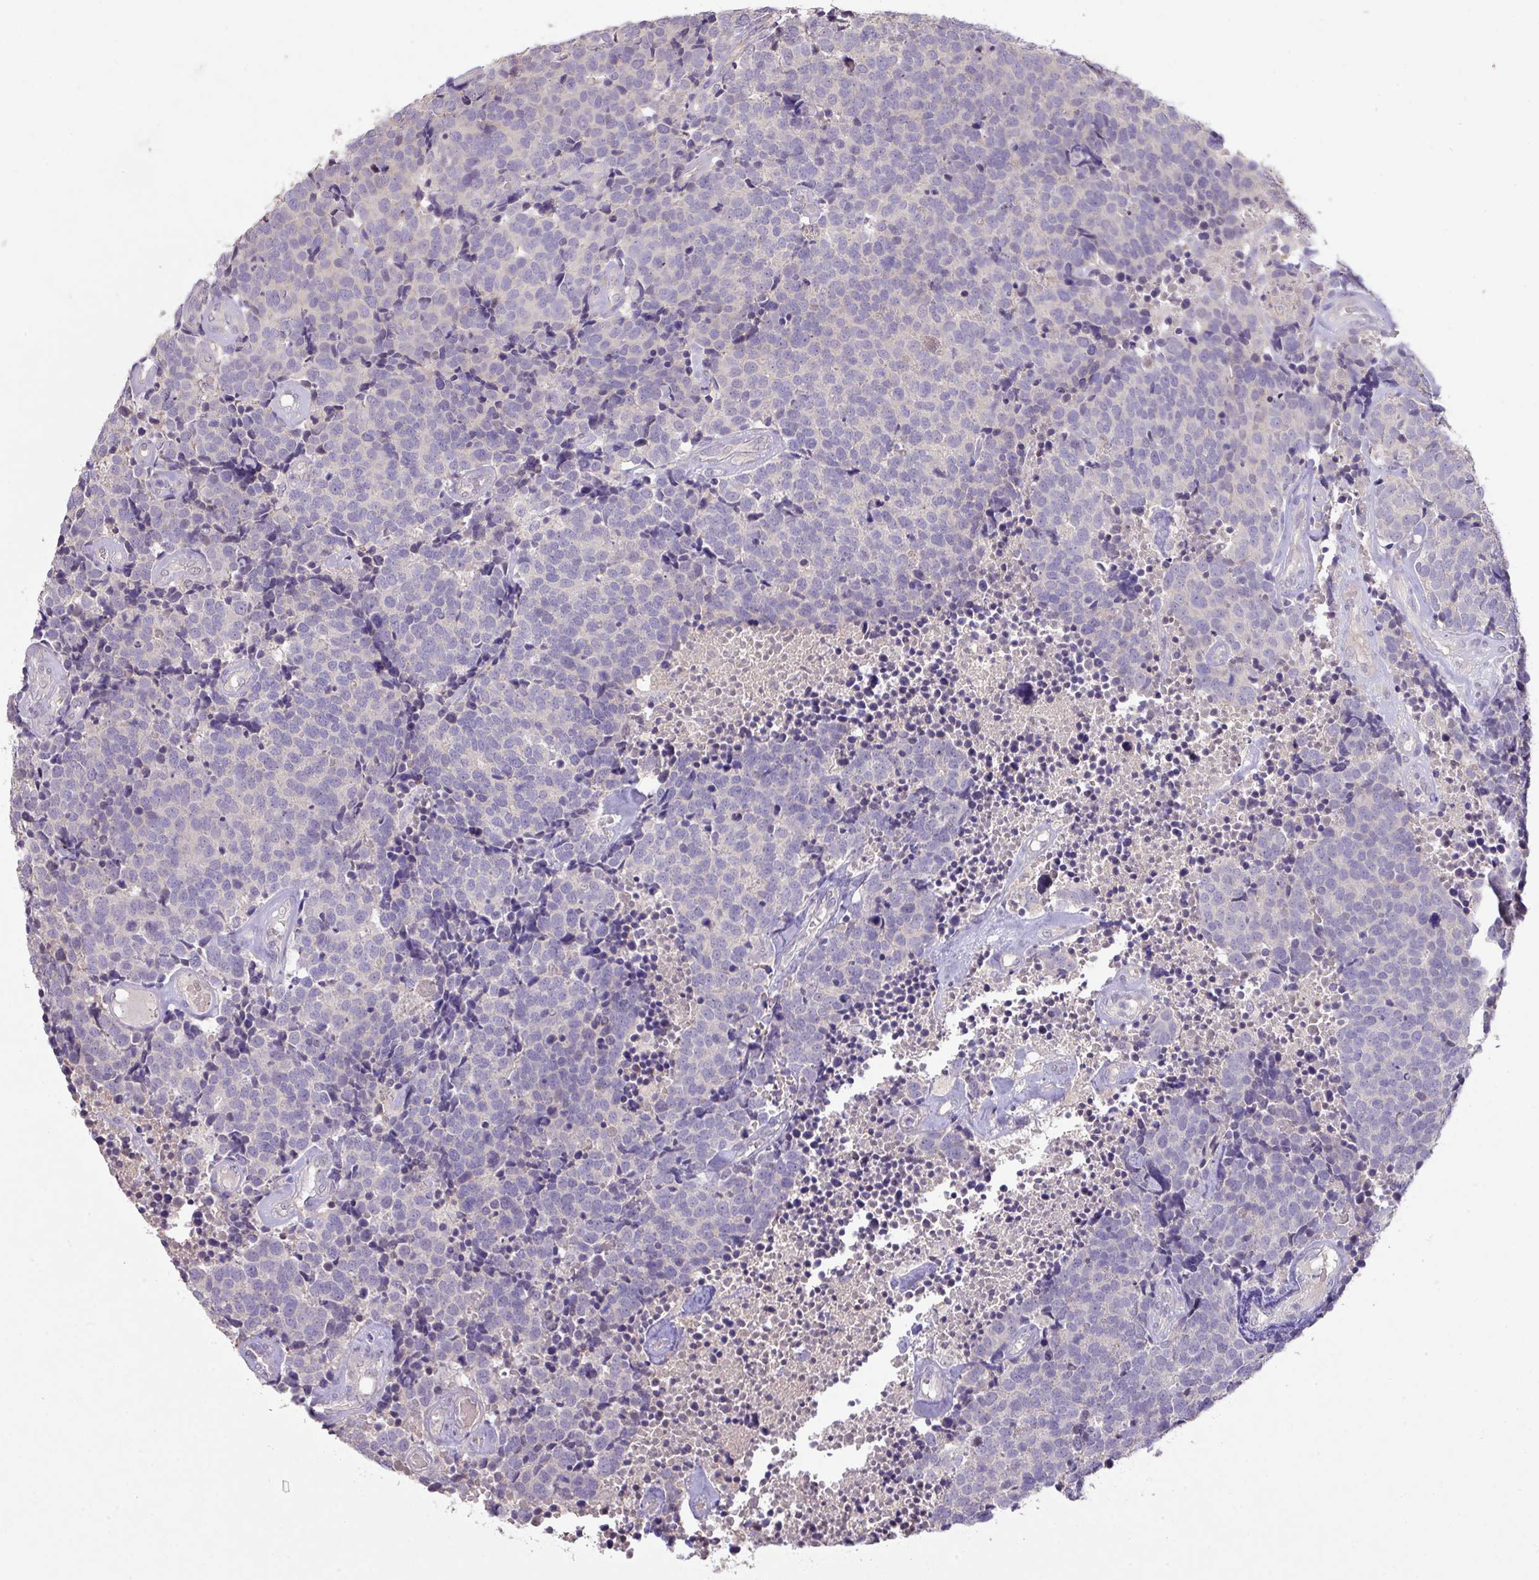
{"staining": {"intensity": "negative", "quantity": "none", "location": "none"}, "tissue": "carcinoid", "cell_type": "Tumor cells", "image_type": "cancer", "snomed": [{"axis": "morphology", "description": "Carcinoid, malignant, NOS"}, {"axis": "topography", "description": "Skin"}], "caption": "Tumor cells show no significant protein positivity in carcinoid (malignant).", "gene": "PRADC1", "patient": {"sex": "female", "age": 79}}